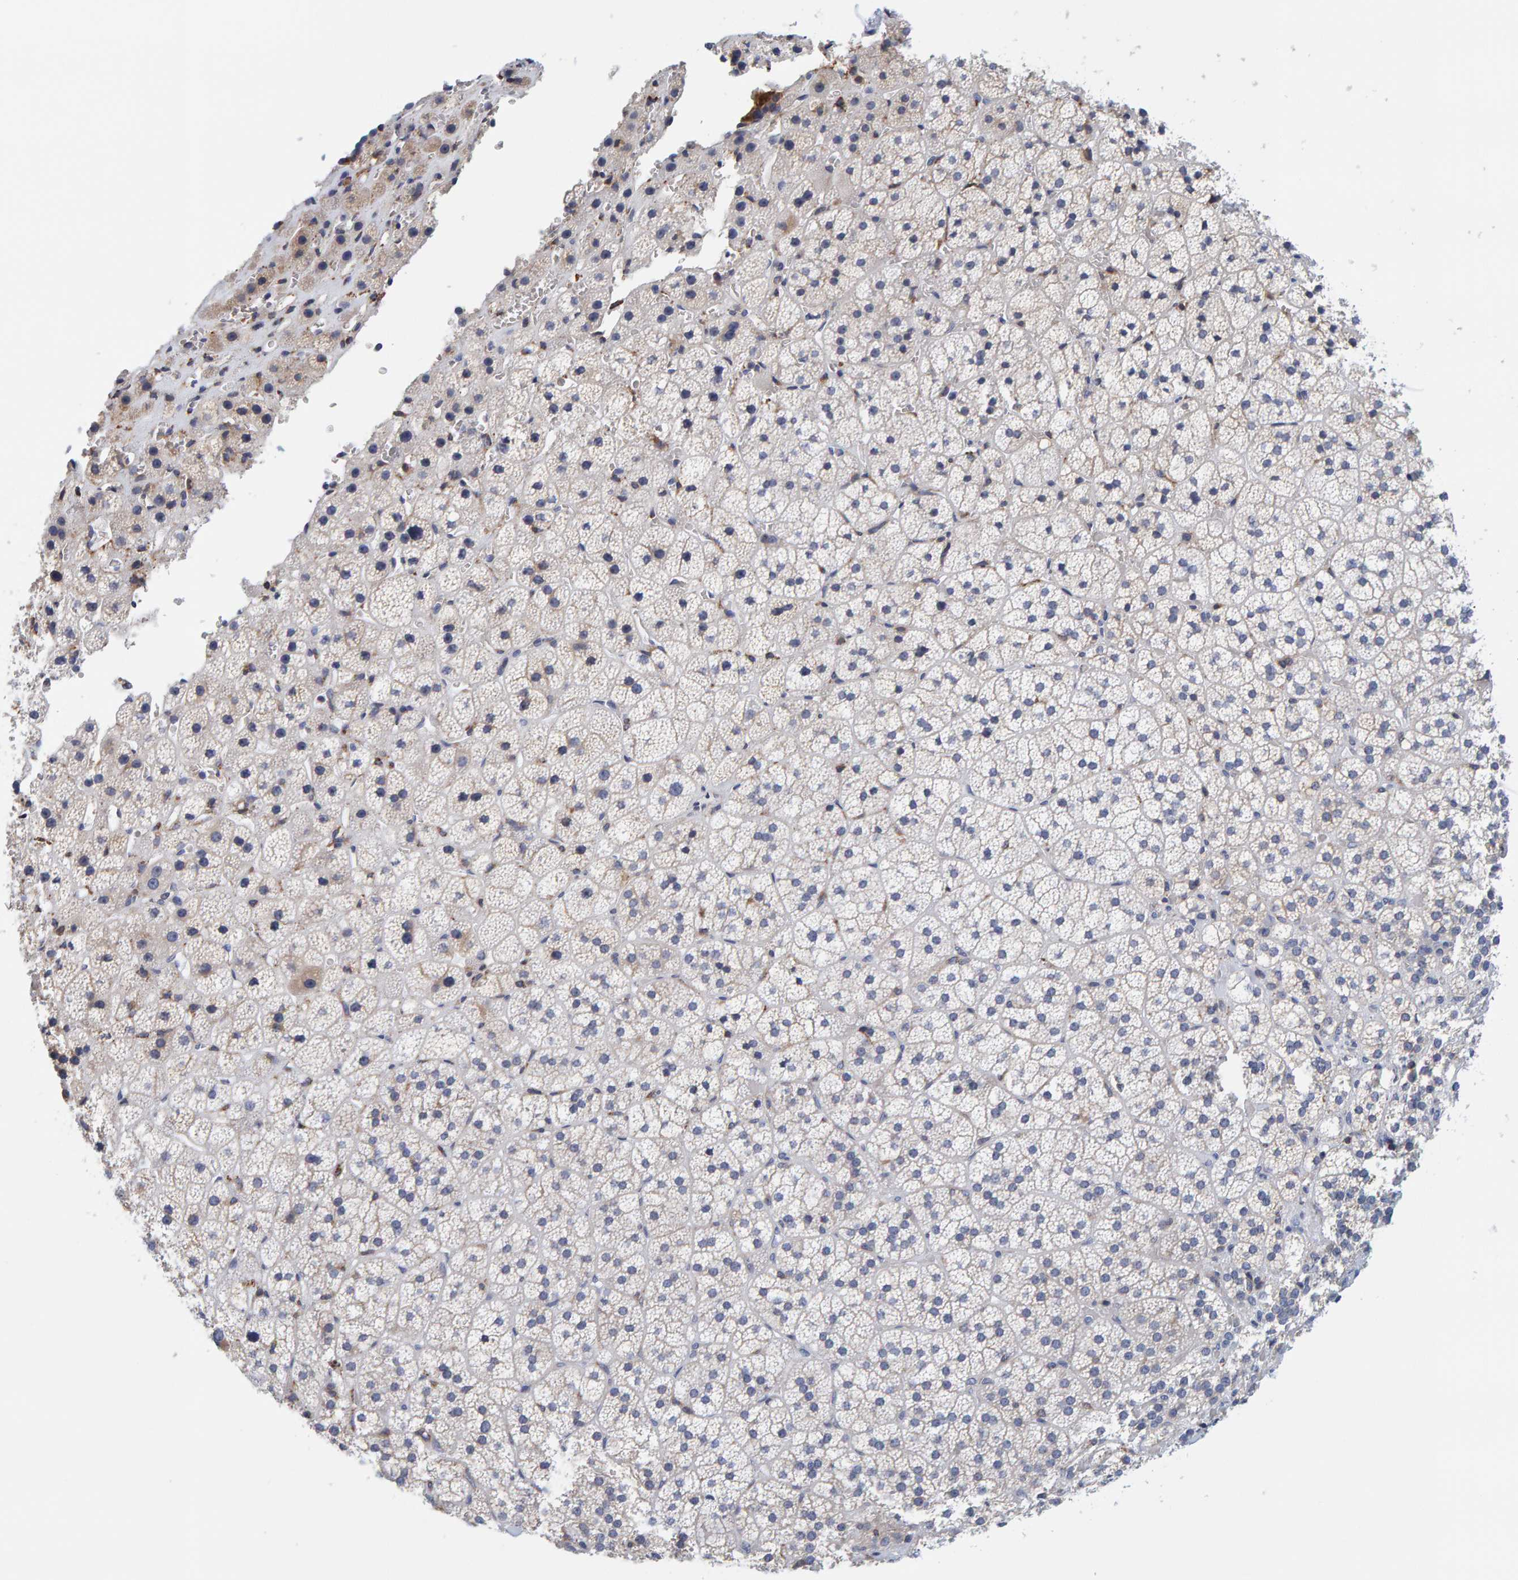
{"staining": {"intensity": "weak", "quantity": "<25%", "location": "cytoplasmic/membranous"}, "tissue": "adrenal gland", "cell_type": "Glandular cells", "image_type": "normal", "snomed": [{"axis": "morphology", "description": "Normal tissue, NOS"}, {"axis": "topography", "description": "Adrenal gland"}], "caption": "A photomicrograph of human adrenal gland is negative for staining in glandular cells. (IHC, brightfield microscopy, high magnification).", "gene": "SGPL1", "patient": {"sex": "female", "age": 44}}